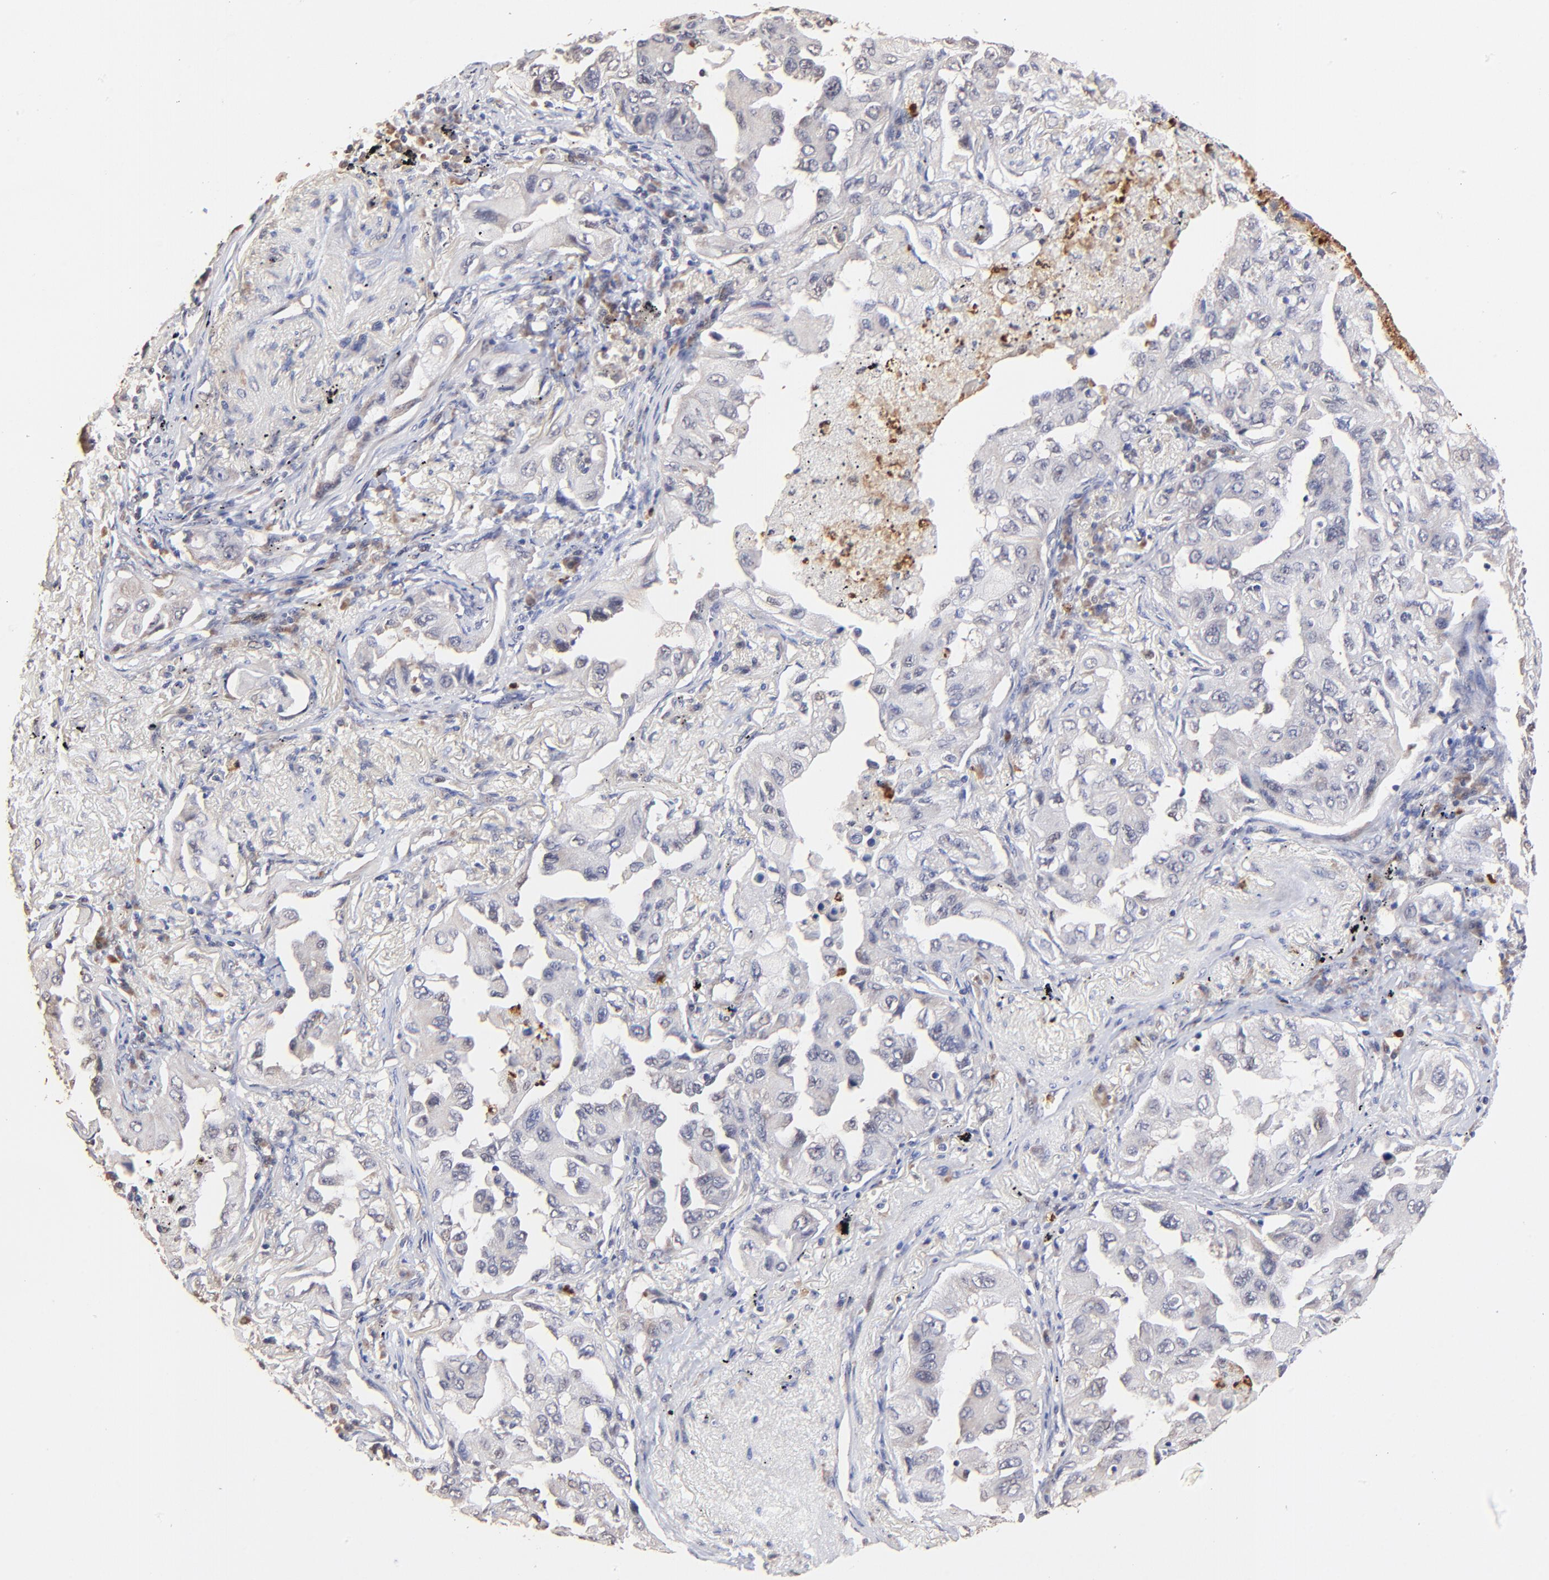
{"staining": {"intensity": "negative", "quantity": "none", "location": "none"}, "tissue": "lung cancer", "cell_type": "Tumor cells", "image_type": "cancer", "snomed": [{"axis": "morphology", "description": "Adenocarcinoma, NOS"}, {"axis": "topography", "description": "Lung"}], "caption": "Lung cancer (adenocarcinoma) was stained to show a protein in brown. There is no significant staining in tumor cells.", "gene": "BBOF1", "patient": {"sex": "female", "age": 65}}